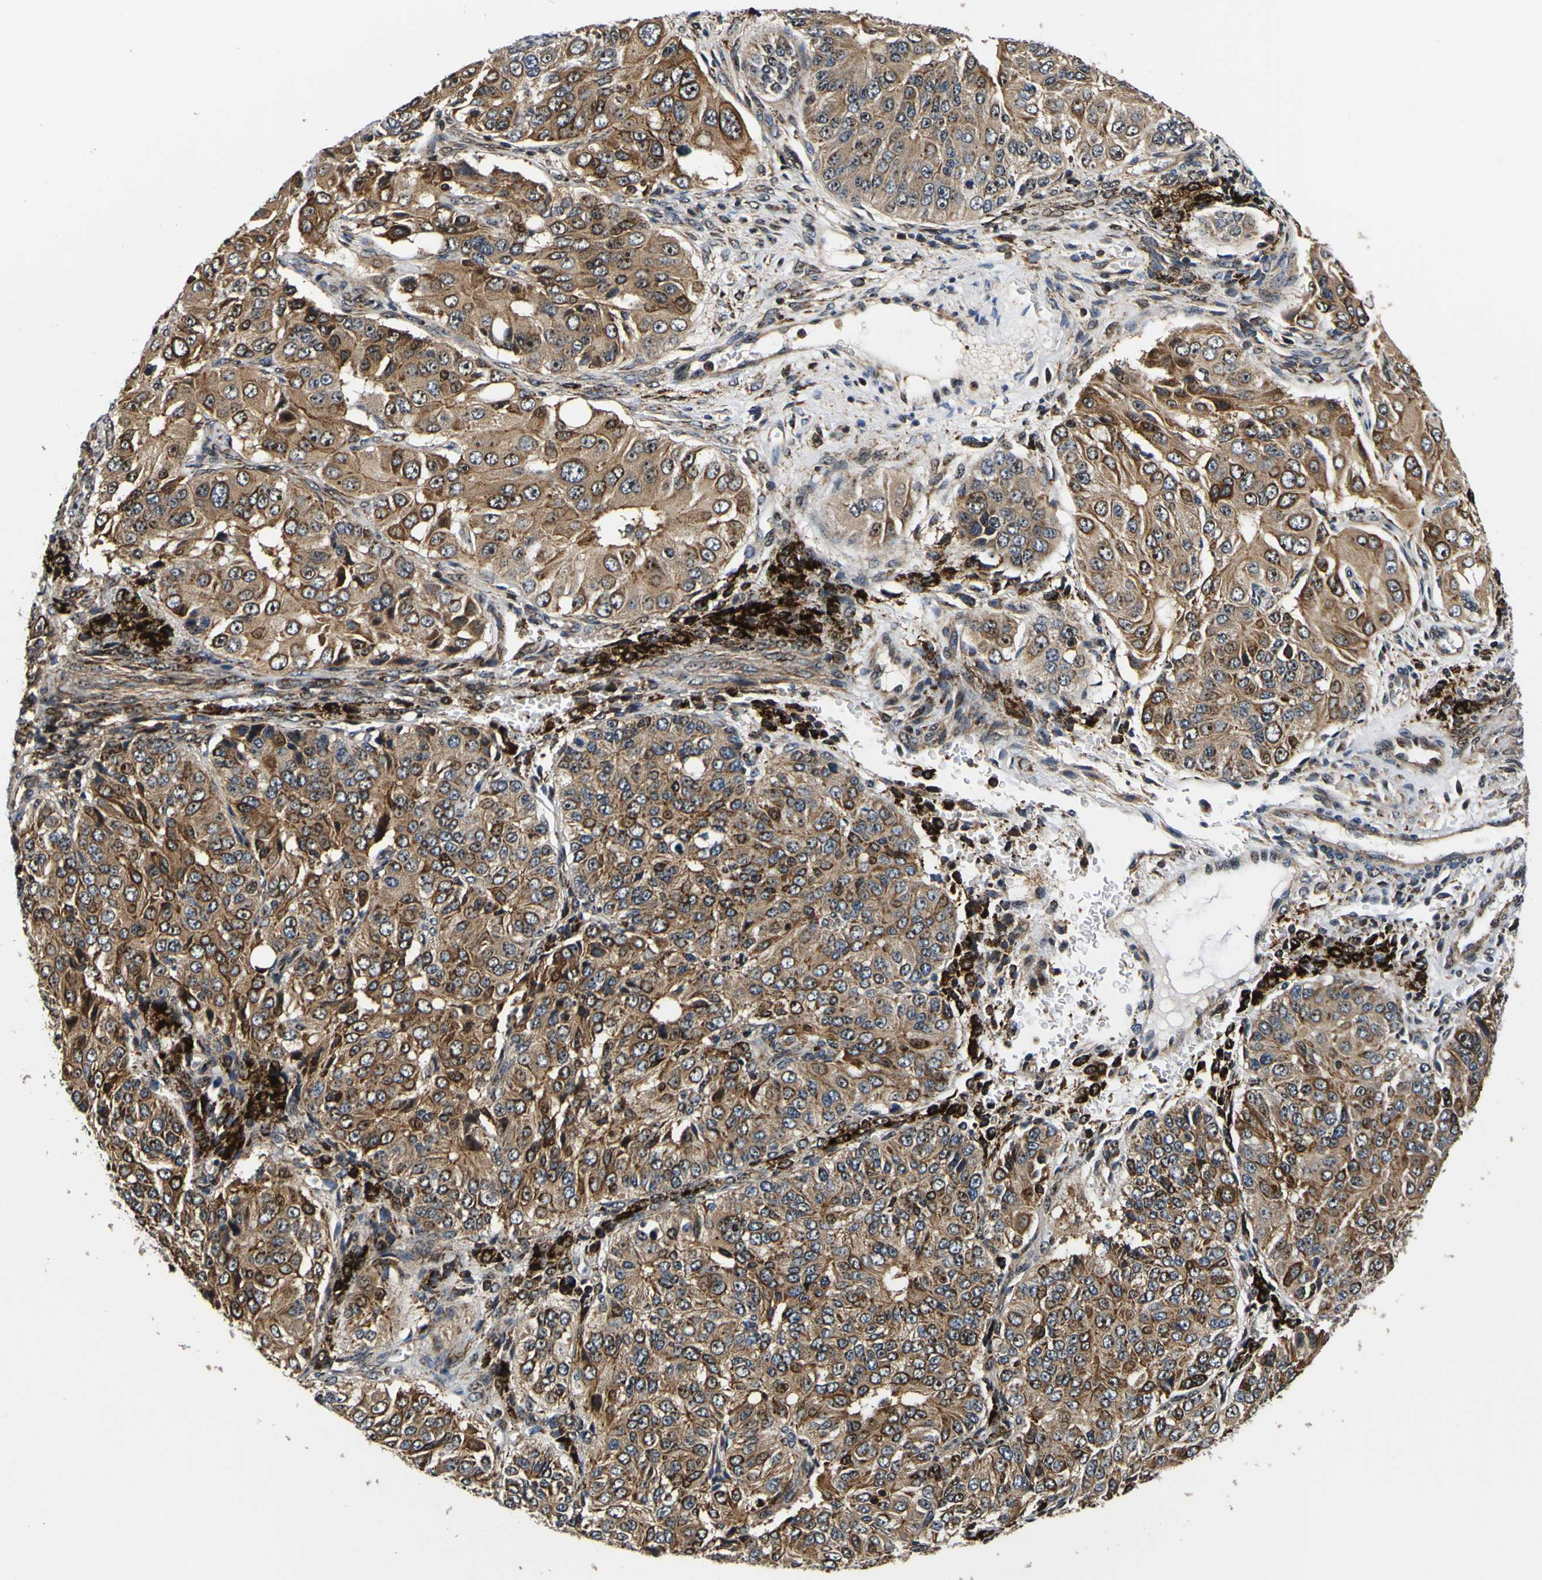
{"staining": {"intensity": "moderate", "quantity": ">75%", "location": "cytoplasmic/membranous"}, "tissue": "ovarian cancer", "cell_type": "Tumor cells", "image_type": "cancer", "snomed": [{"axis": "morphology", "description": "Carcinoma, endometroid"}, {"axis": "topography", "description": "Ovary"}], "caption": "The histopathology image displays immunohistochemical staining of ovarian cancer (endometroid carcinoma). There is moderate cytoplasmic/membranous positivity is appreciated in approximately >75% of tumor cells.", "gene": "LRP4", "patient": {"sex": "female", "age": 51}}